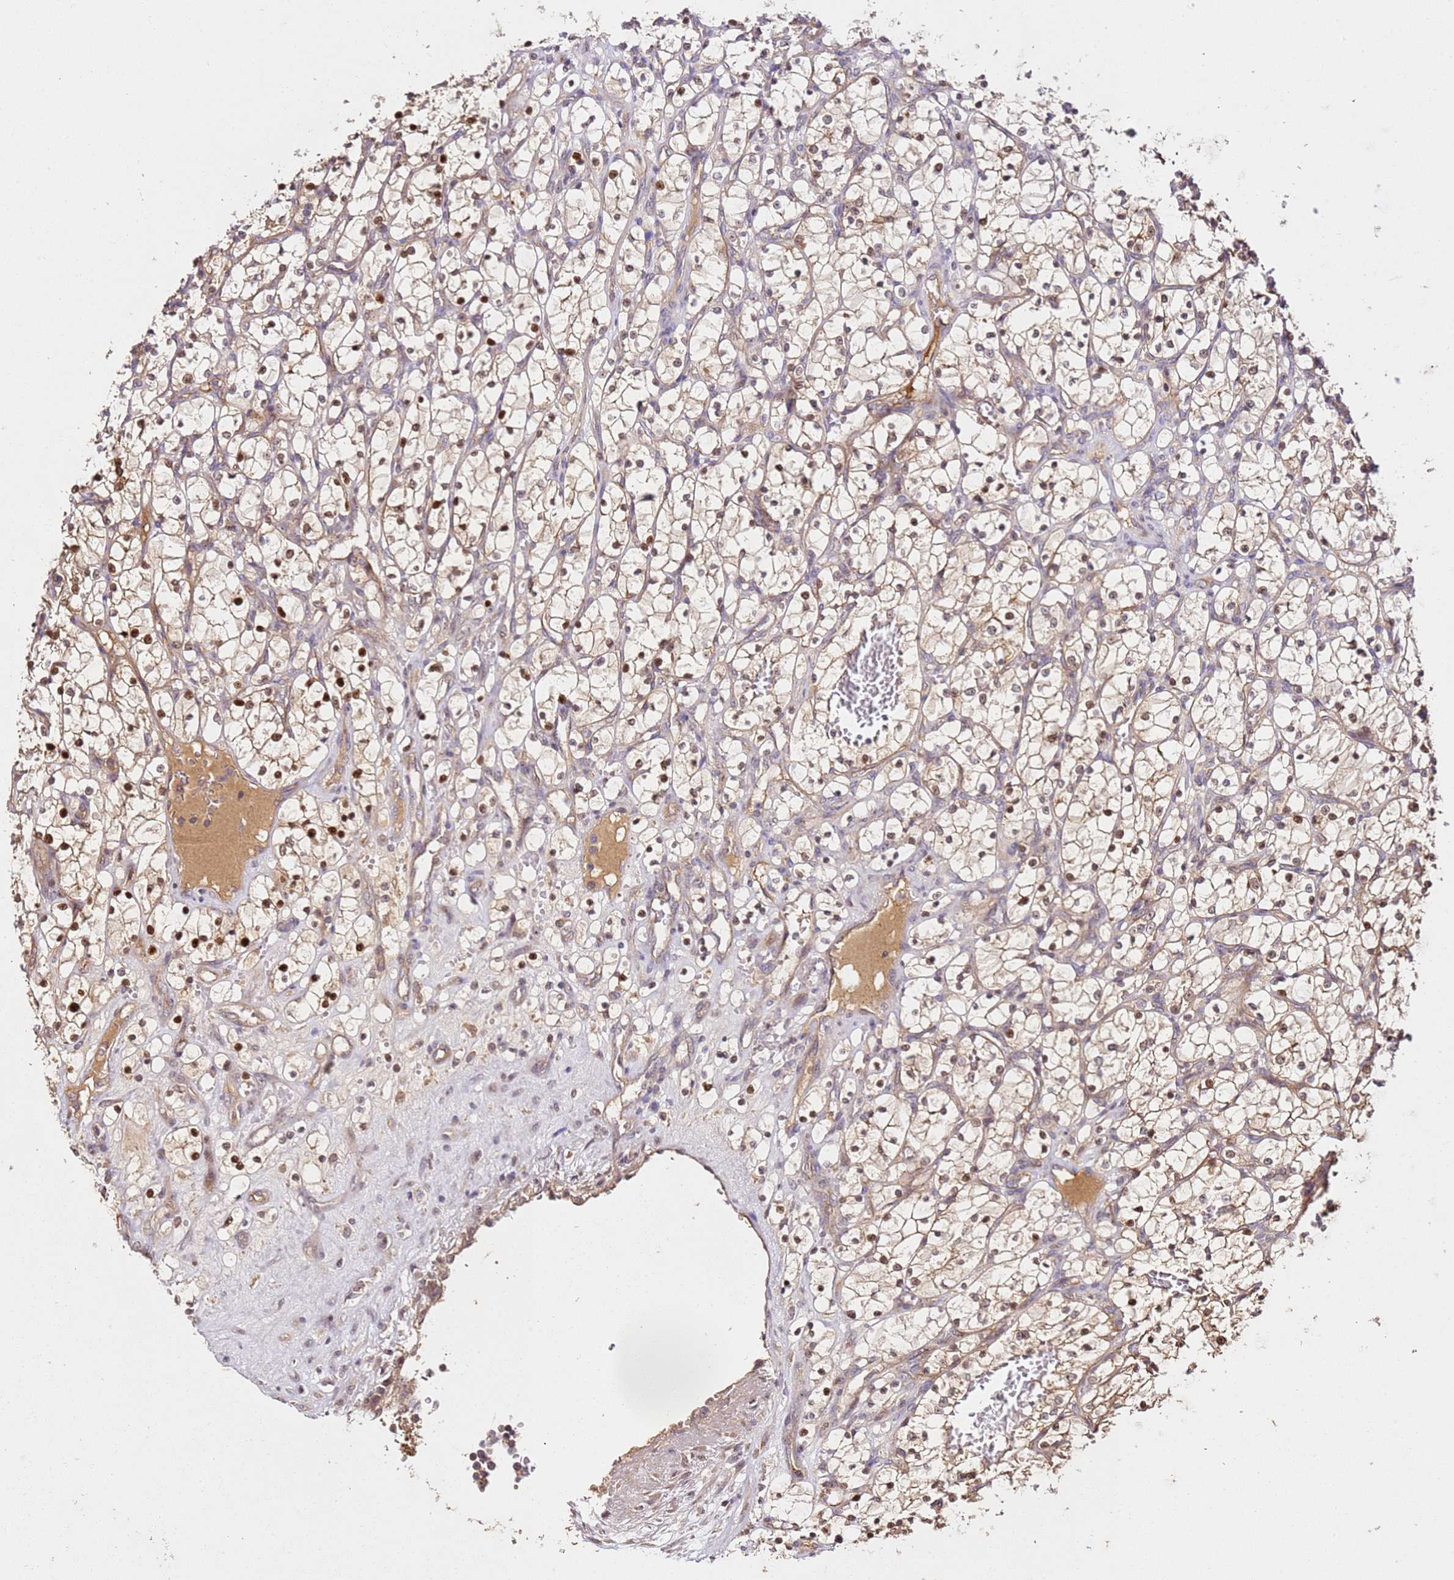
{"staining": {"intensity": "weak", "quantity": "25%-75%", "location": "cytoplasmic/membranous,nuclear"}, "tissue": "renal cancer", "cell_type": "Tumor cells", "image_type": "cancer", "snomed": [{"axis": "morphology", "description": "Adenocarcinoma, NOS"}, {"axis": "topography", "description": "Kidney"}], "caption": "About 25%-75% of tumor cells in human renal adenocarcinoma exhibit weak cytoplasmic/membranous and nuclear protein positivity as visualized by brown immunohistochemical staining.", "gene": "DDX27", "patient": {"sex": "female", "age": 69}}